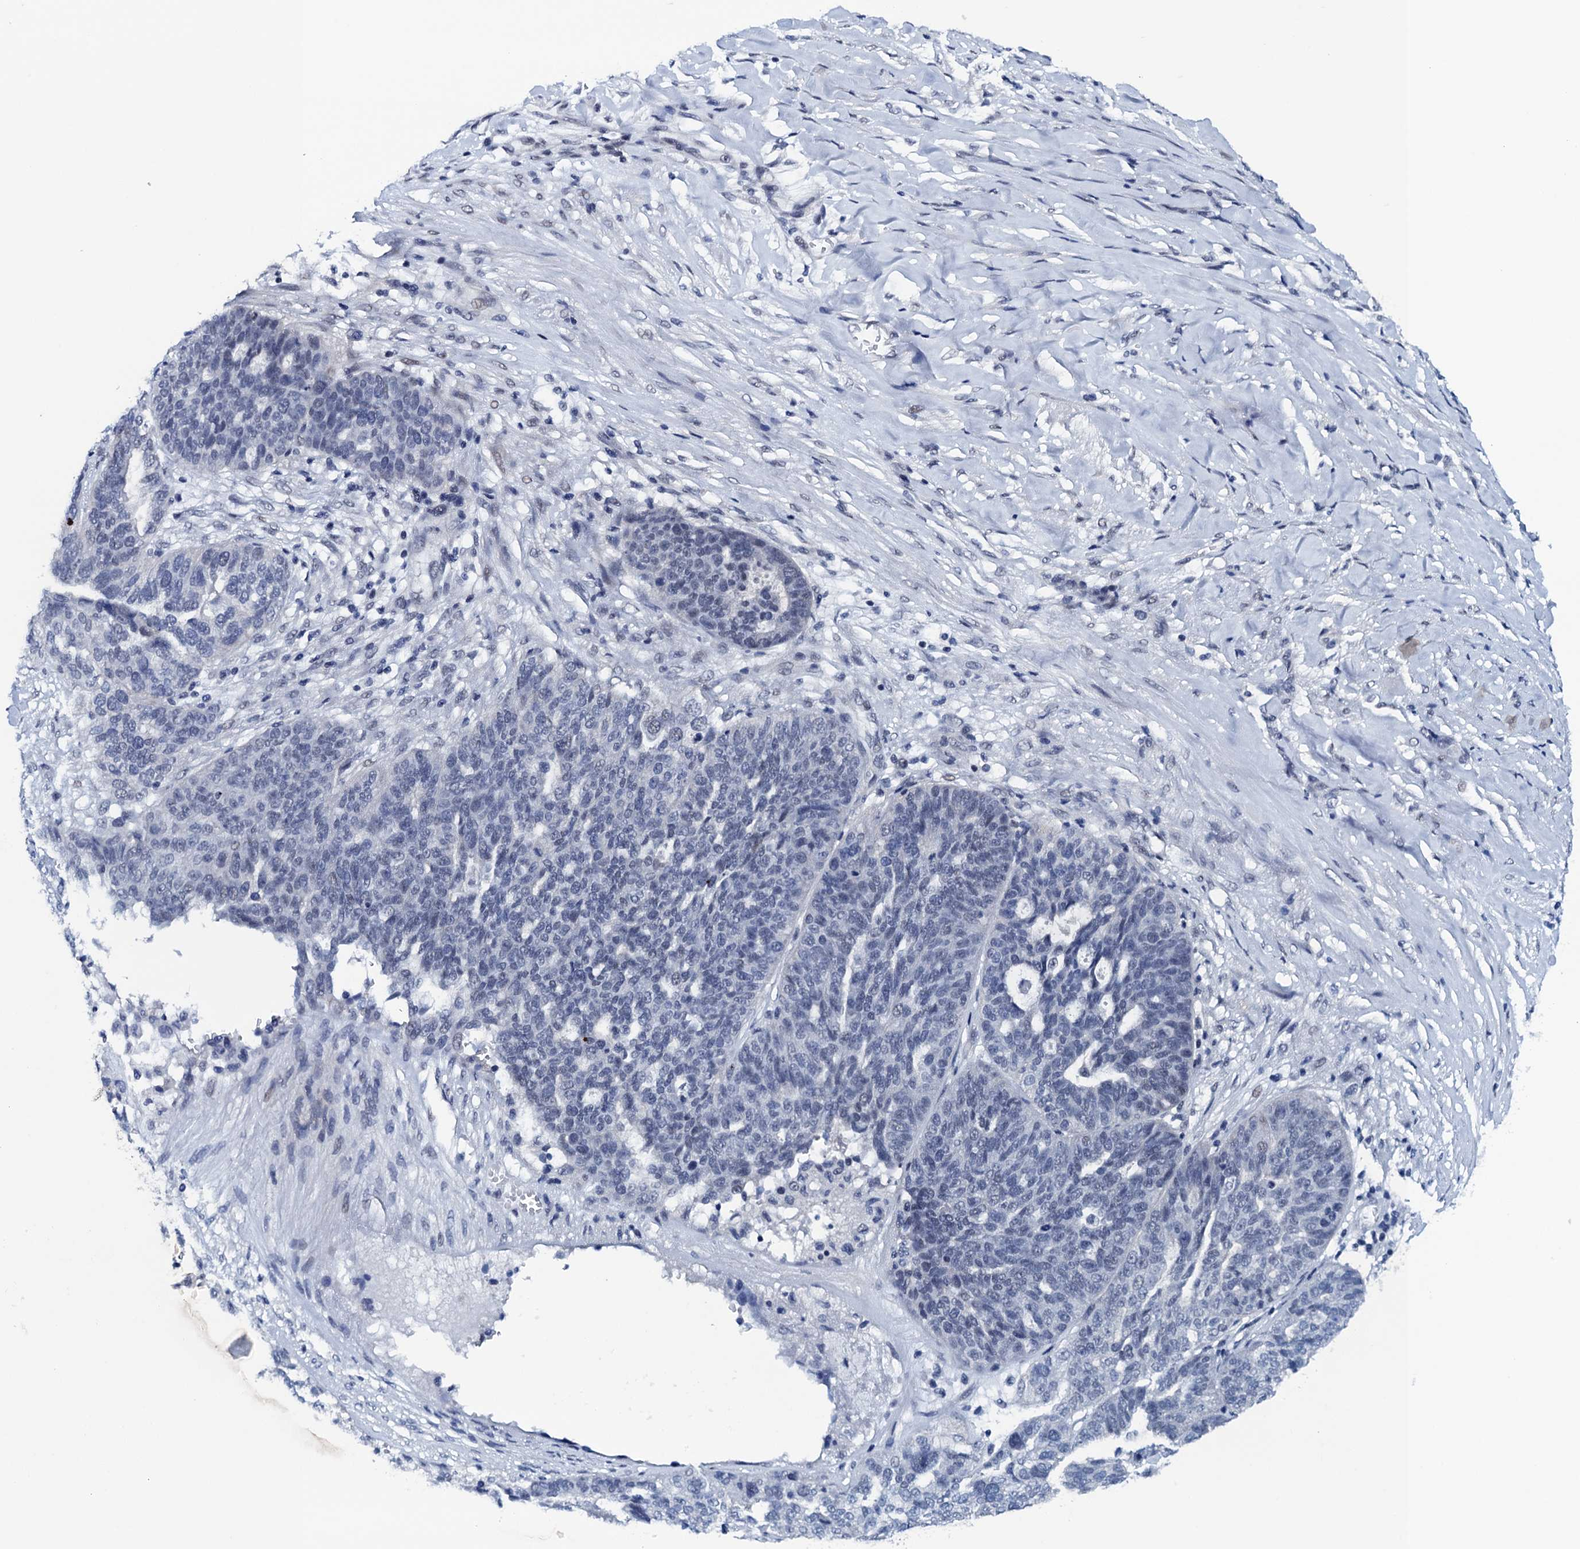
{"staining": {"intensity": "negative", "quantity": "none", "location": "none"}, "tissue": "ovarian cancer", "cell_type": "Tumor cells", "image_type": "cancer", "snomed": [{"axis": "morphology", "description": "Cystadenocarcinoma, serous, NOS"}, {"axis": "topography", "description": "Ovary"}], "caption": "A micrograph of human serous cystadenocarcinoma (ovarian) is negative for staining in tumor cells.", "gene": "FNBP4", "patient": {"sex": "female", "age": 59}}